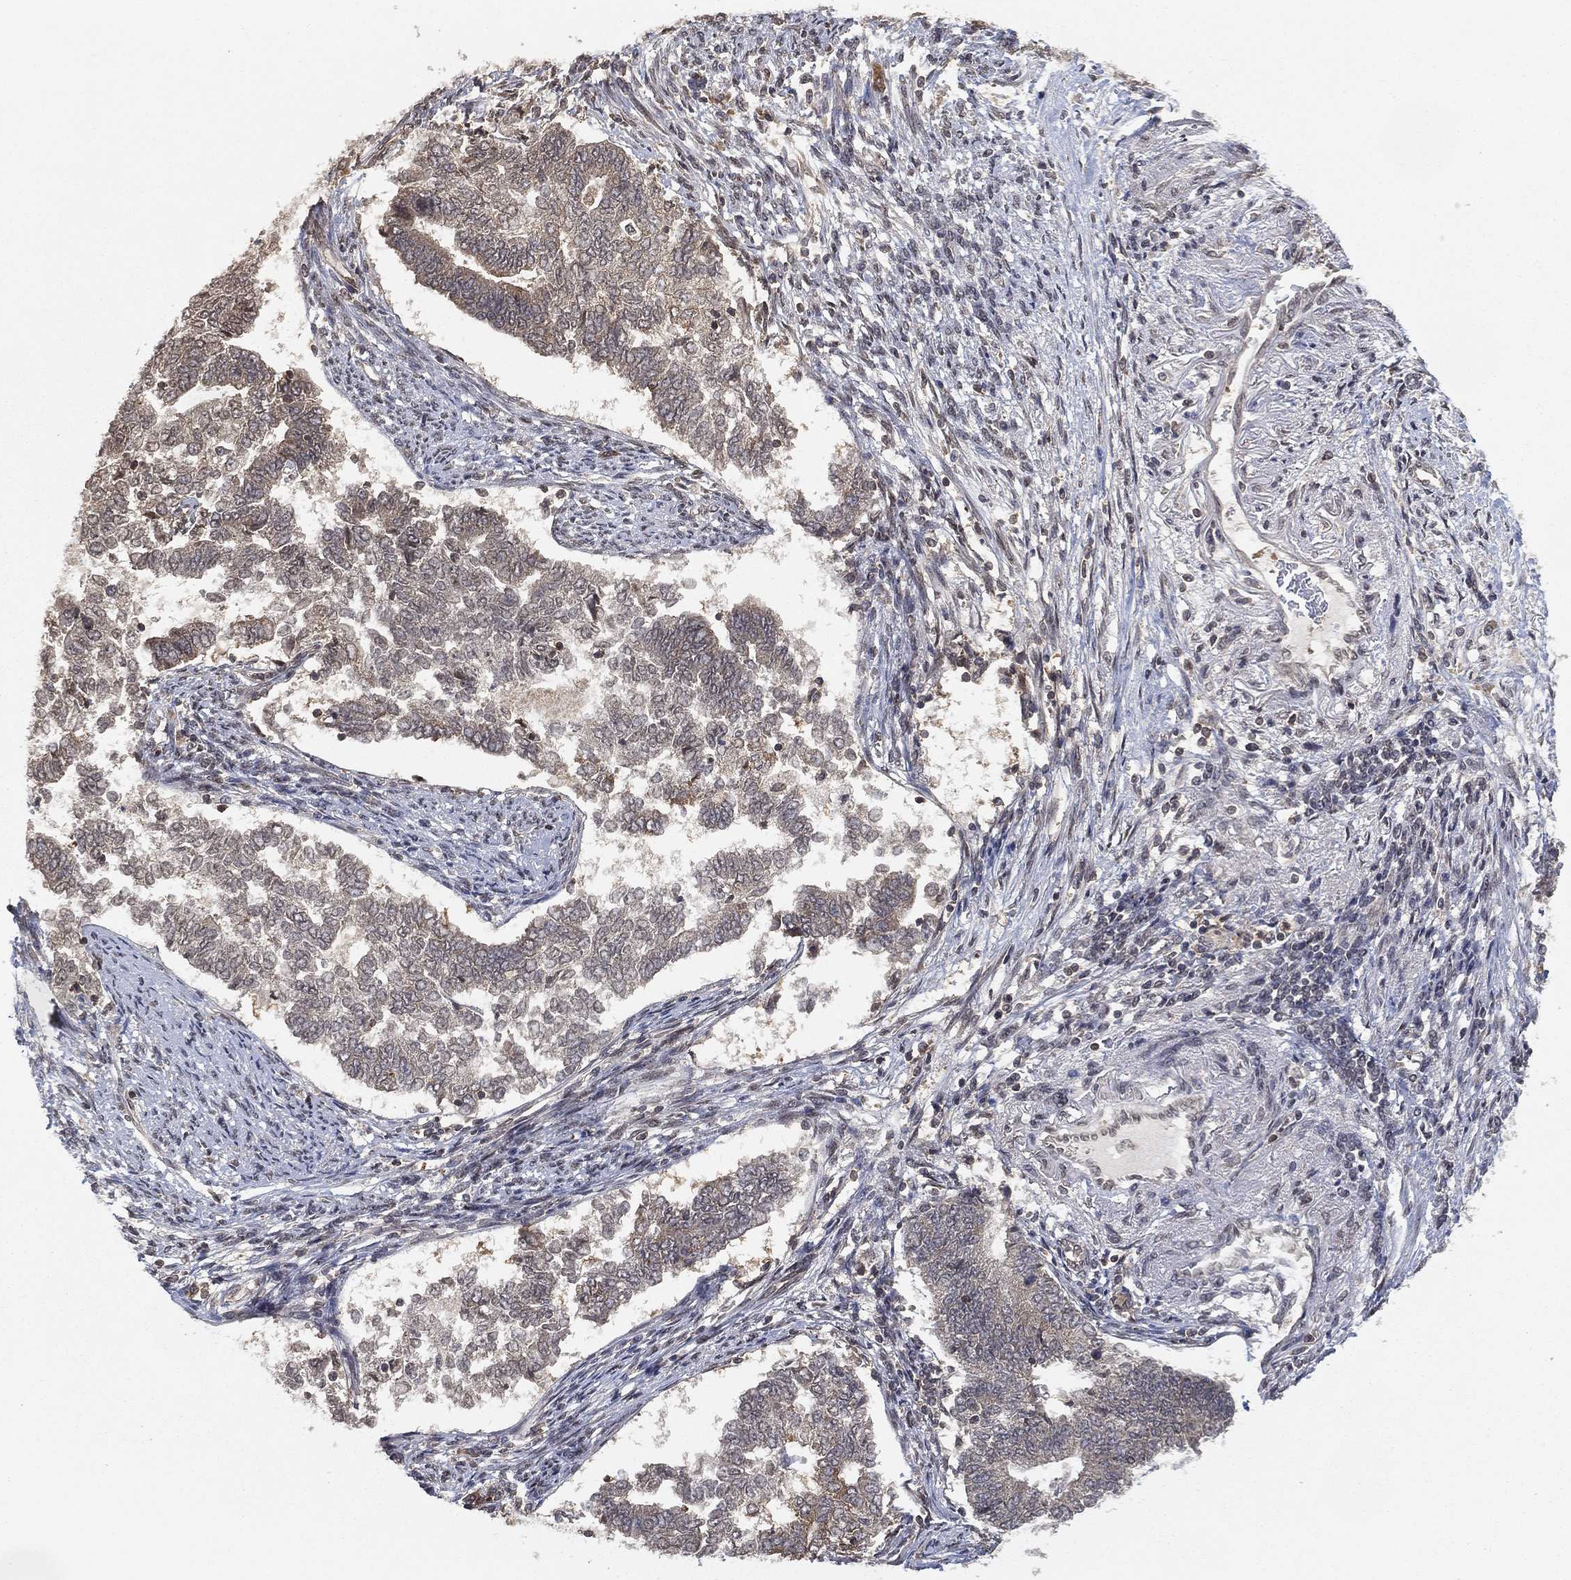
{"staining": {"intensity": "weak", "quantity": "25%-75%", "location": "cytoplasmic/membranous"}, "tissue": "endometrial cancer", "cell_type": "Tumor cells", "image_type": "cancer", "snomed": [{"axis": "morphology", "description": "Adenocarcinoma, NOS"}, {"axis": "topography", "description": "Endometrium"}], "caption": "A photomicrograph of endometrial cancer (adenocarcinoma) stained for a protein displays weak cytoplasmic/membranous brown staining in tumor cells.", "gene": "UBA5", "patient": {"sex": "female", "age": 65}}